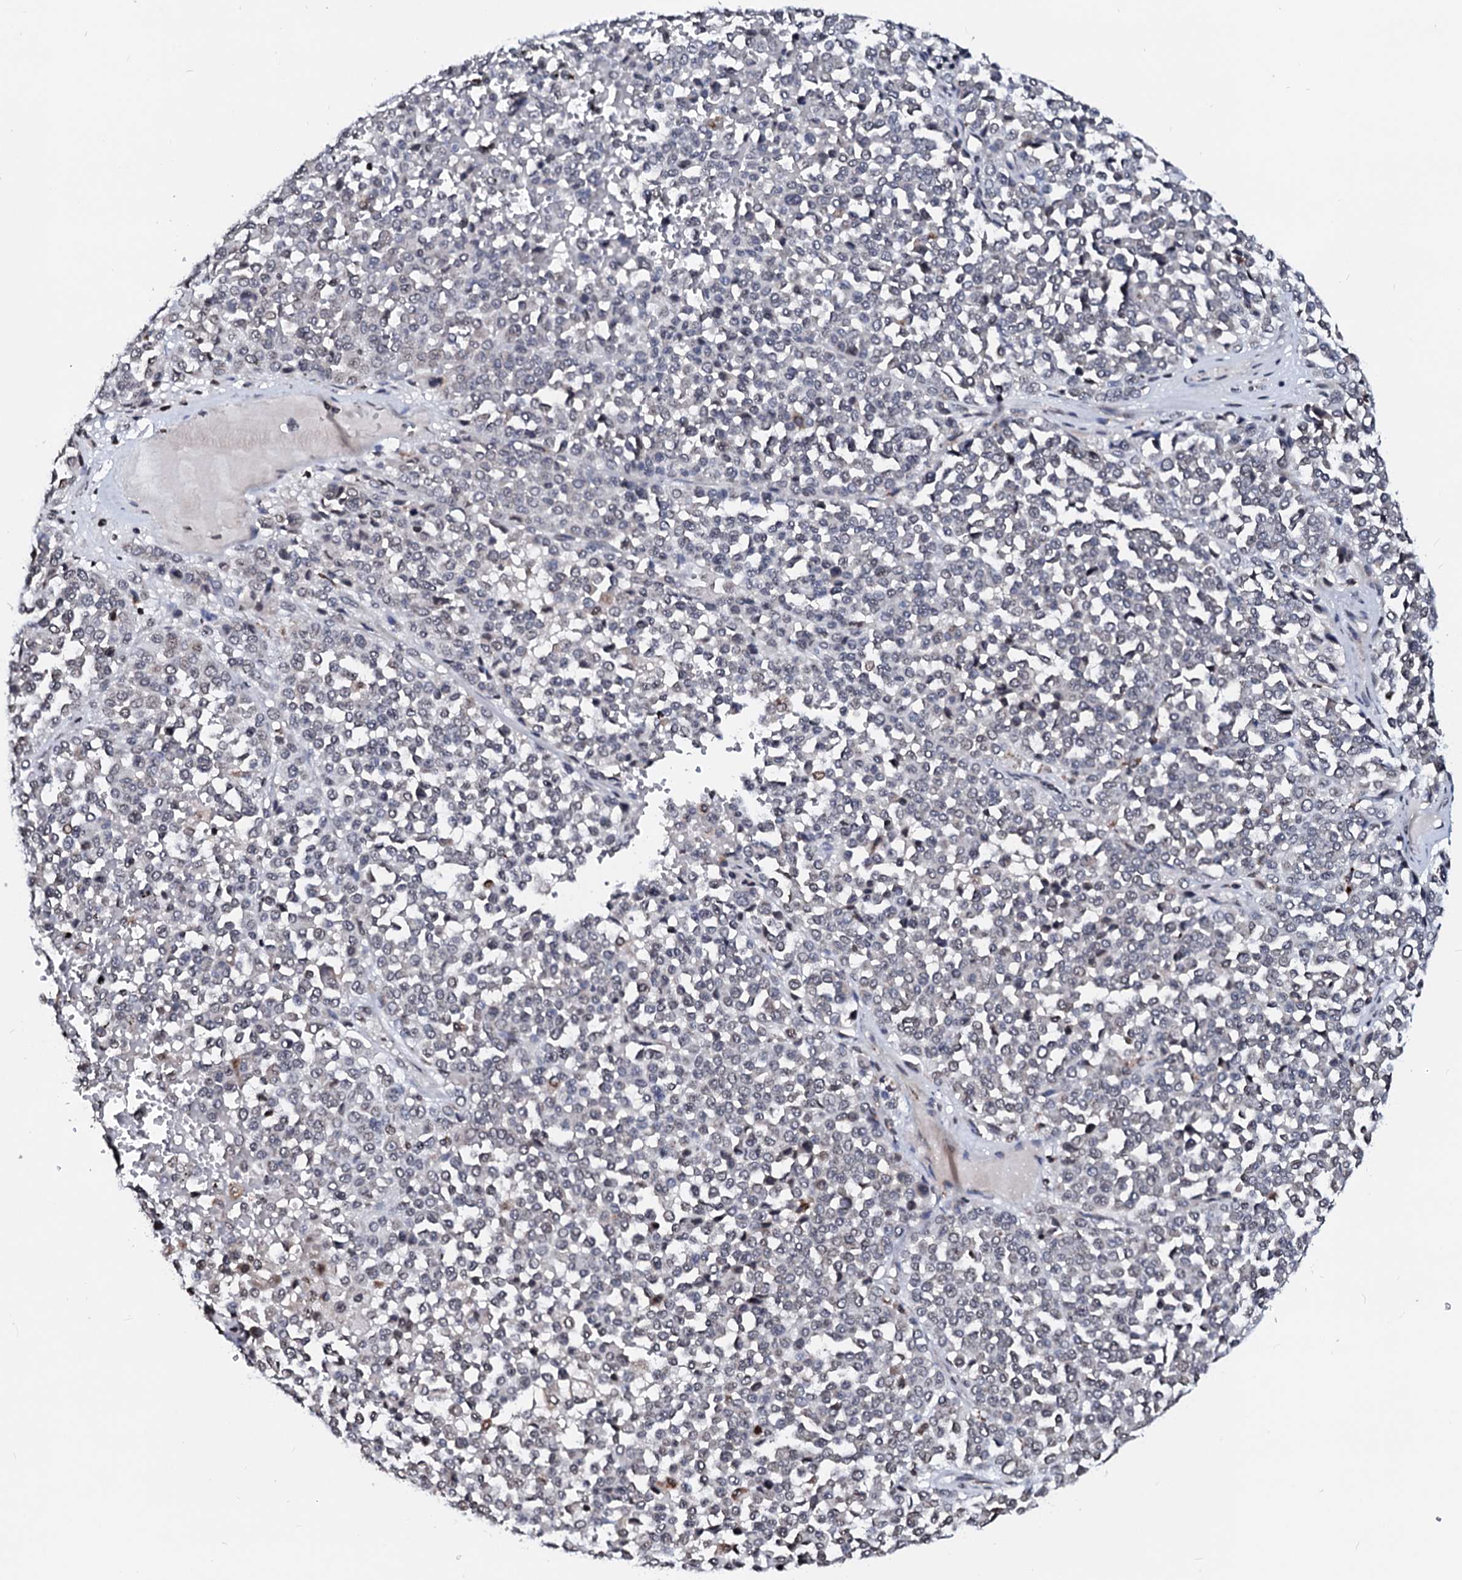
{"staining": {"intensity": "negative", "quantity": "none", "location": "none"}, "tissue": "melanoma", "cell_type": "Tumor cells", "image_type": "cancer", "snomed": [{"axis": "morphology", "description": "Malignant melanoma, Metastatic site"}, {"axis": "topography", "description": "Pancreas"}], "caption": "A photomicrograph of malignant melanoma (metastatic site) stained for a protein shows no brown staining in tumor cells. The staining was performed using DAB (3,3'-diaminobenzidine) to visualize the protein expression in brown, while the nuclei were stained in blue with hematoxylin (Magnification: 20x).", "gene": "LSM11", "patient": {"sex": "female", "age": 30}}